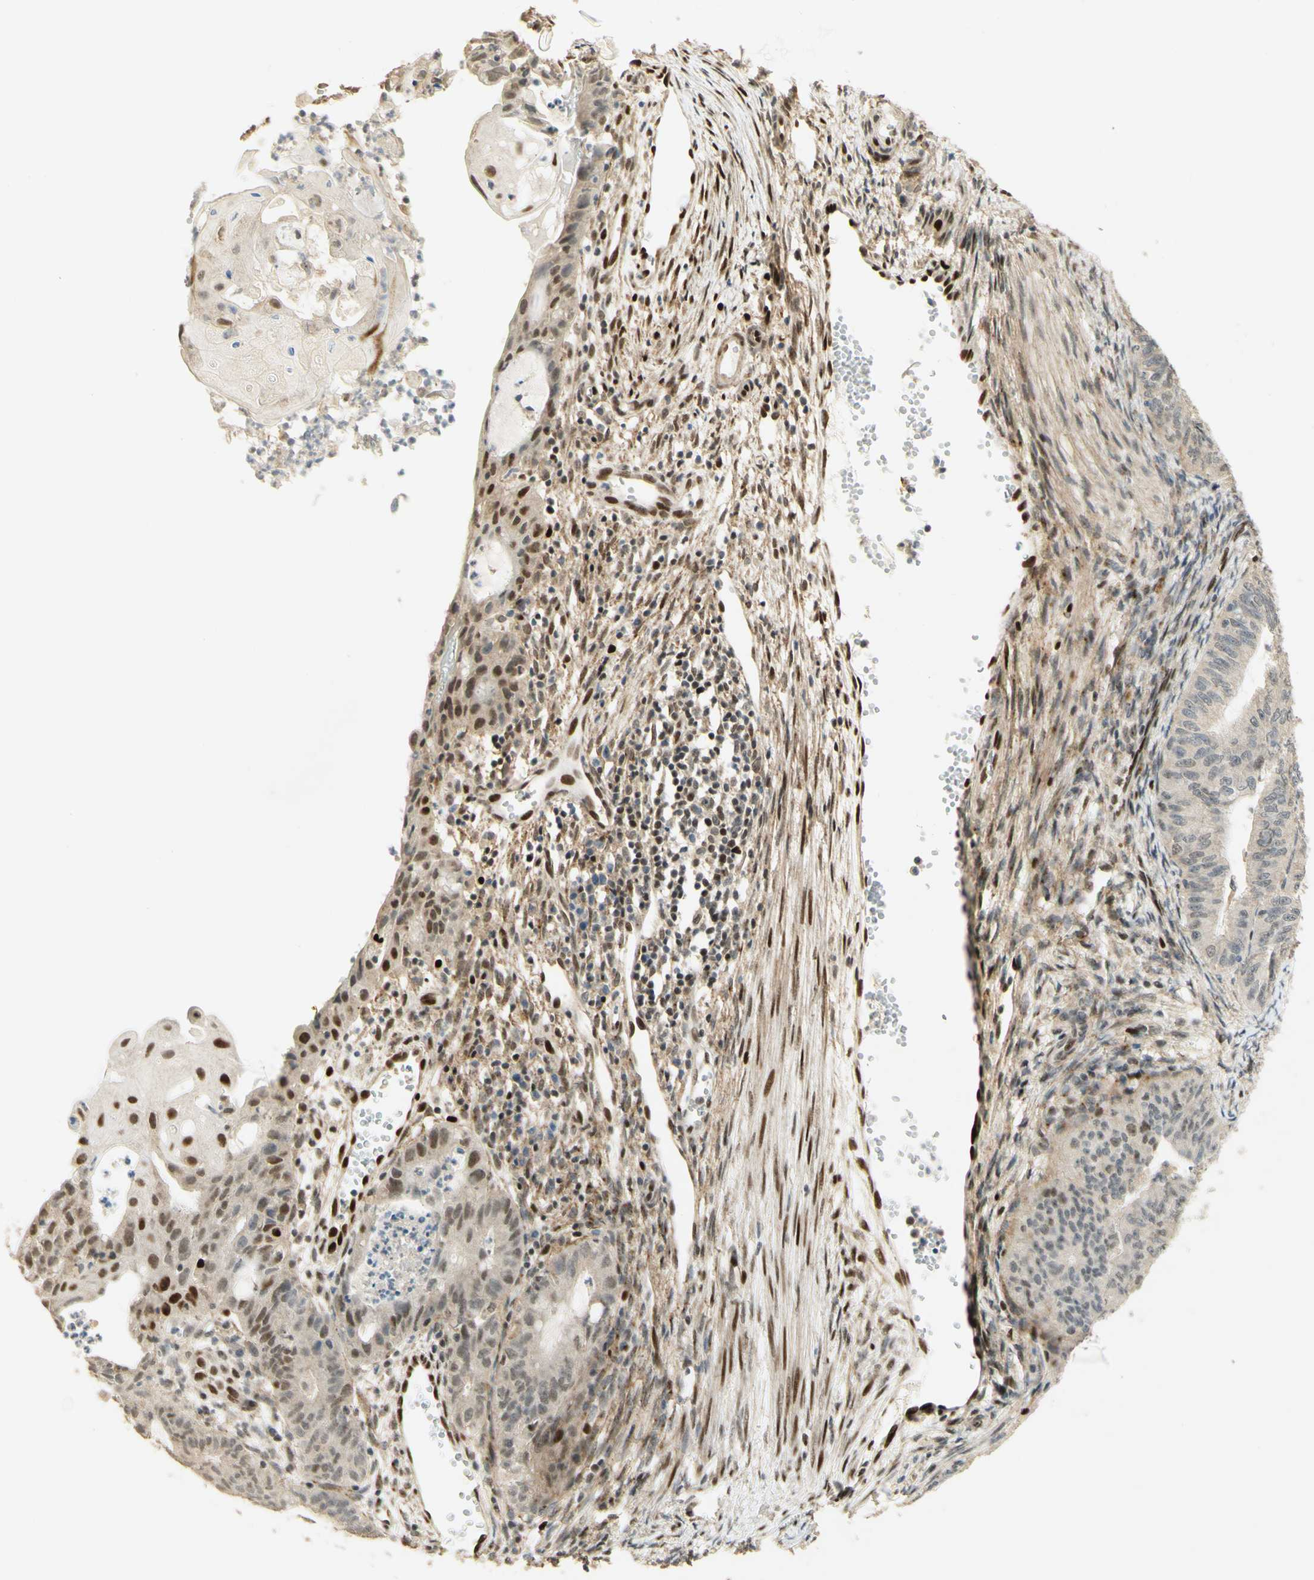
{"staining": {"intensity": "weak", "quantity": "<25%", "location": "nuclear"}, "tissue": "endometrial cancer", "cell_type": "Tumor cells", "image_type": "cancer", "snomed": [{"axis": "morphology", "description": "Adenocarcinoma, NOS"}, {"axis": "topography", "description": "Endometrium"}], "caption": "Immunohistochemistry image of neoplastic tissue: endometrial cancer (adenocarcinoma) stained with DAB (3,3'-diaminobenzidine) reveals no significant protein expression in tumor cells.", "gene": "FOXP1", "patient": {"sex": "female", "age": 32}}